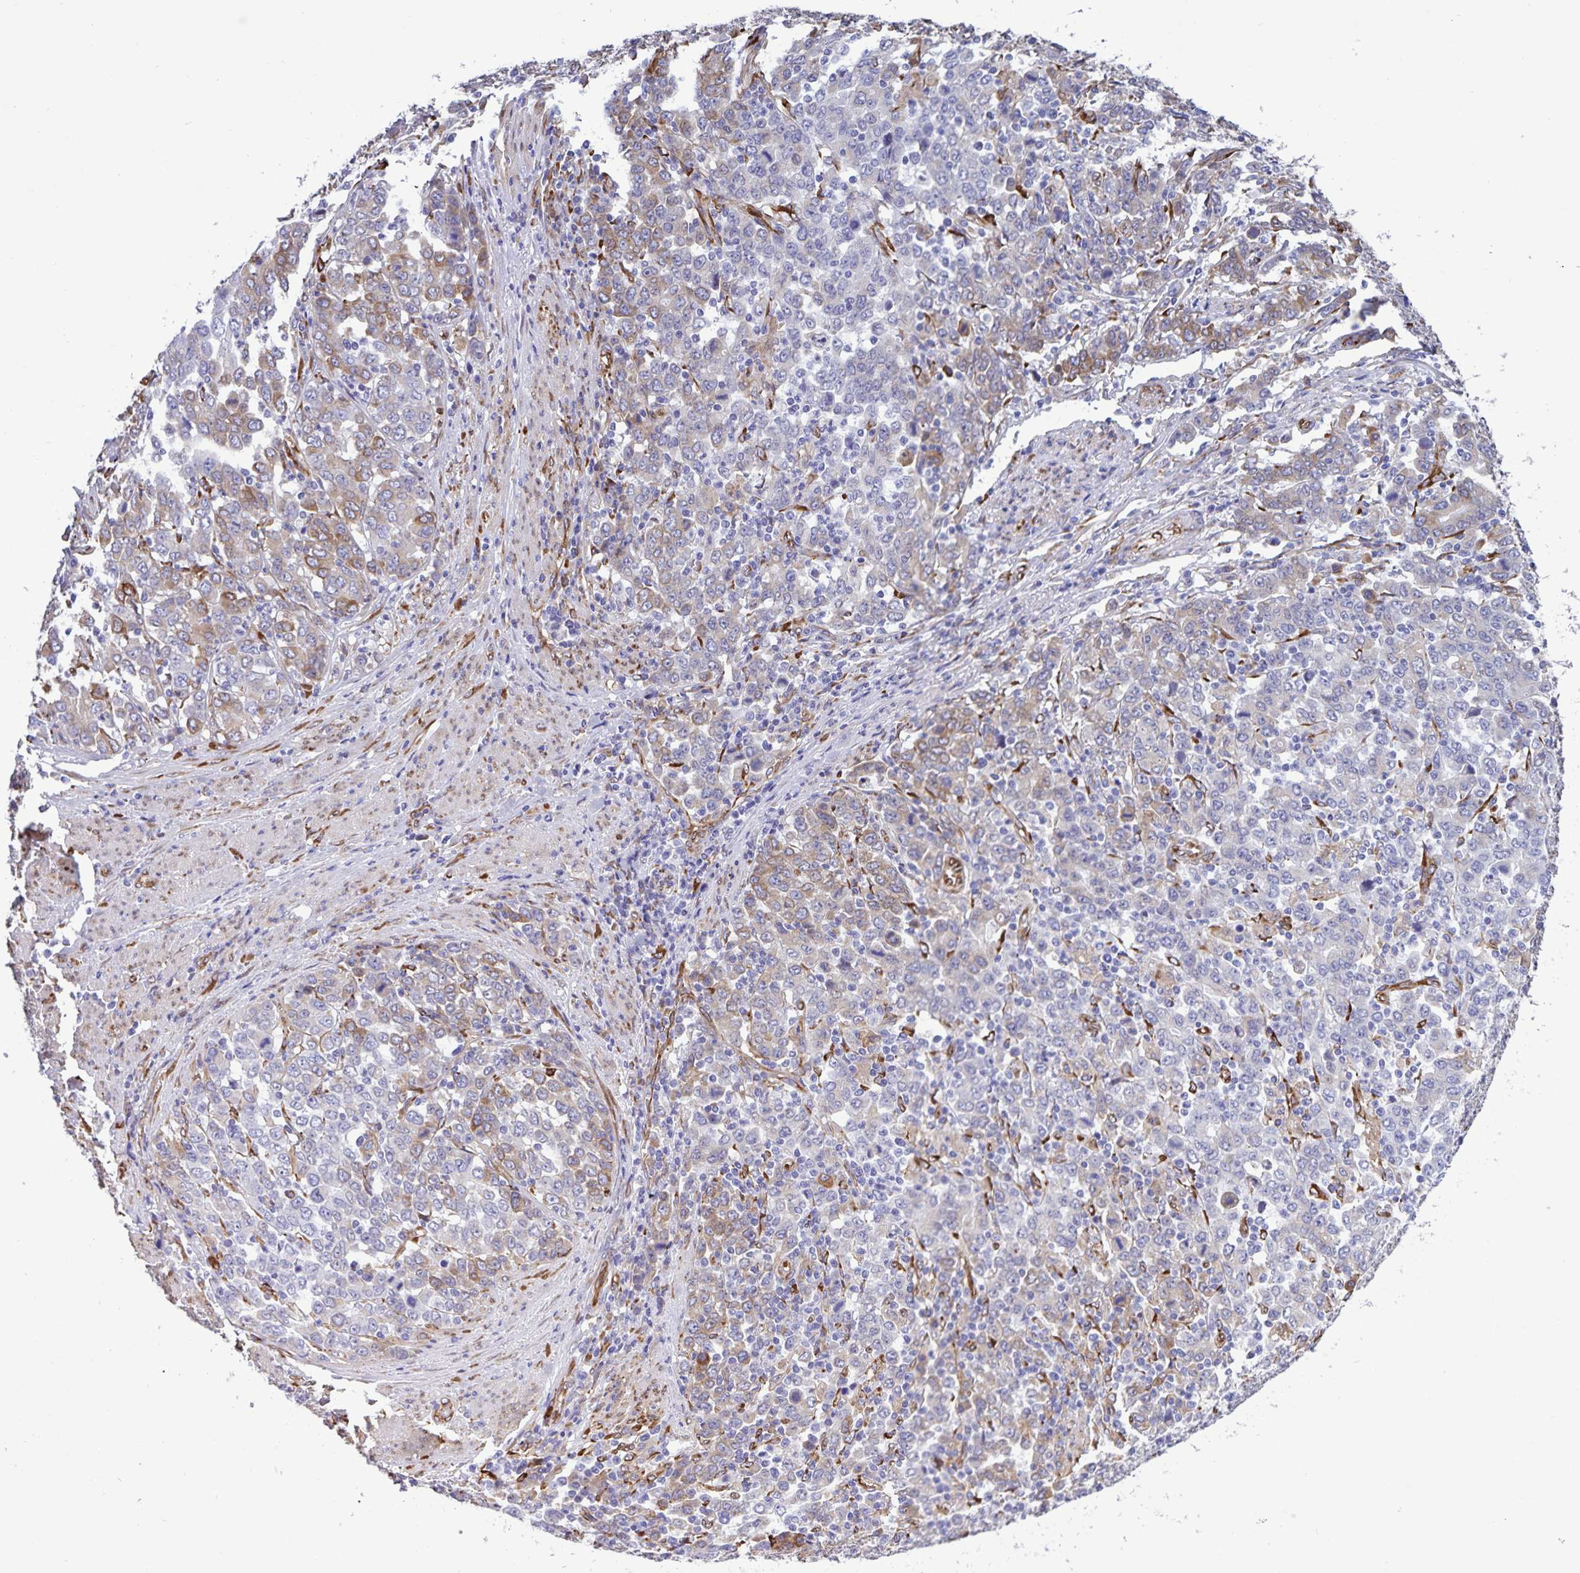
{"staining": {"intensity": "weak", "quantity": "<25%", "location": "cytoplasmic/membranous"}, "tissue": "stomach cancer", "cell_type": "Tumor cells", "image_type": "cancer", "snomed": [{"axis": "morphology", "description": "Adenocarcinoma, NOS"}, {"axis": "topography", "description": "Stomach, upper"}], "caption": "DAB immunohistochemical staining of human stomach adenocarcinoma demonstrates no significant expression in tumor cells. (DAB IHC with hematoxylin counter stain).", "gene": "RCN1", "patient": {"sex": "male", "age": 69}}